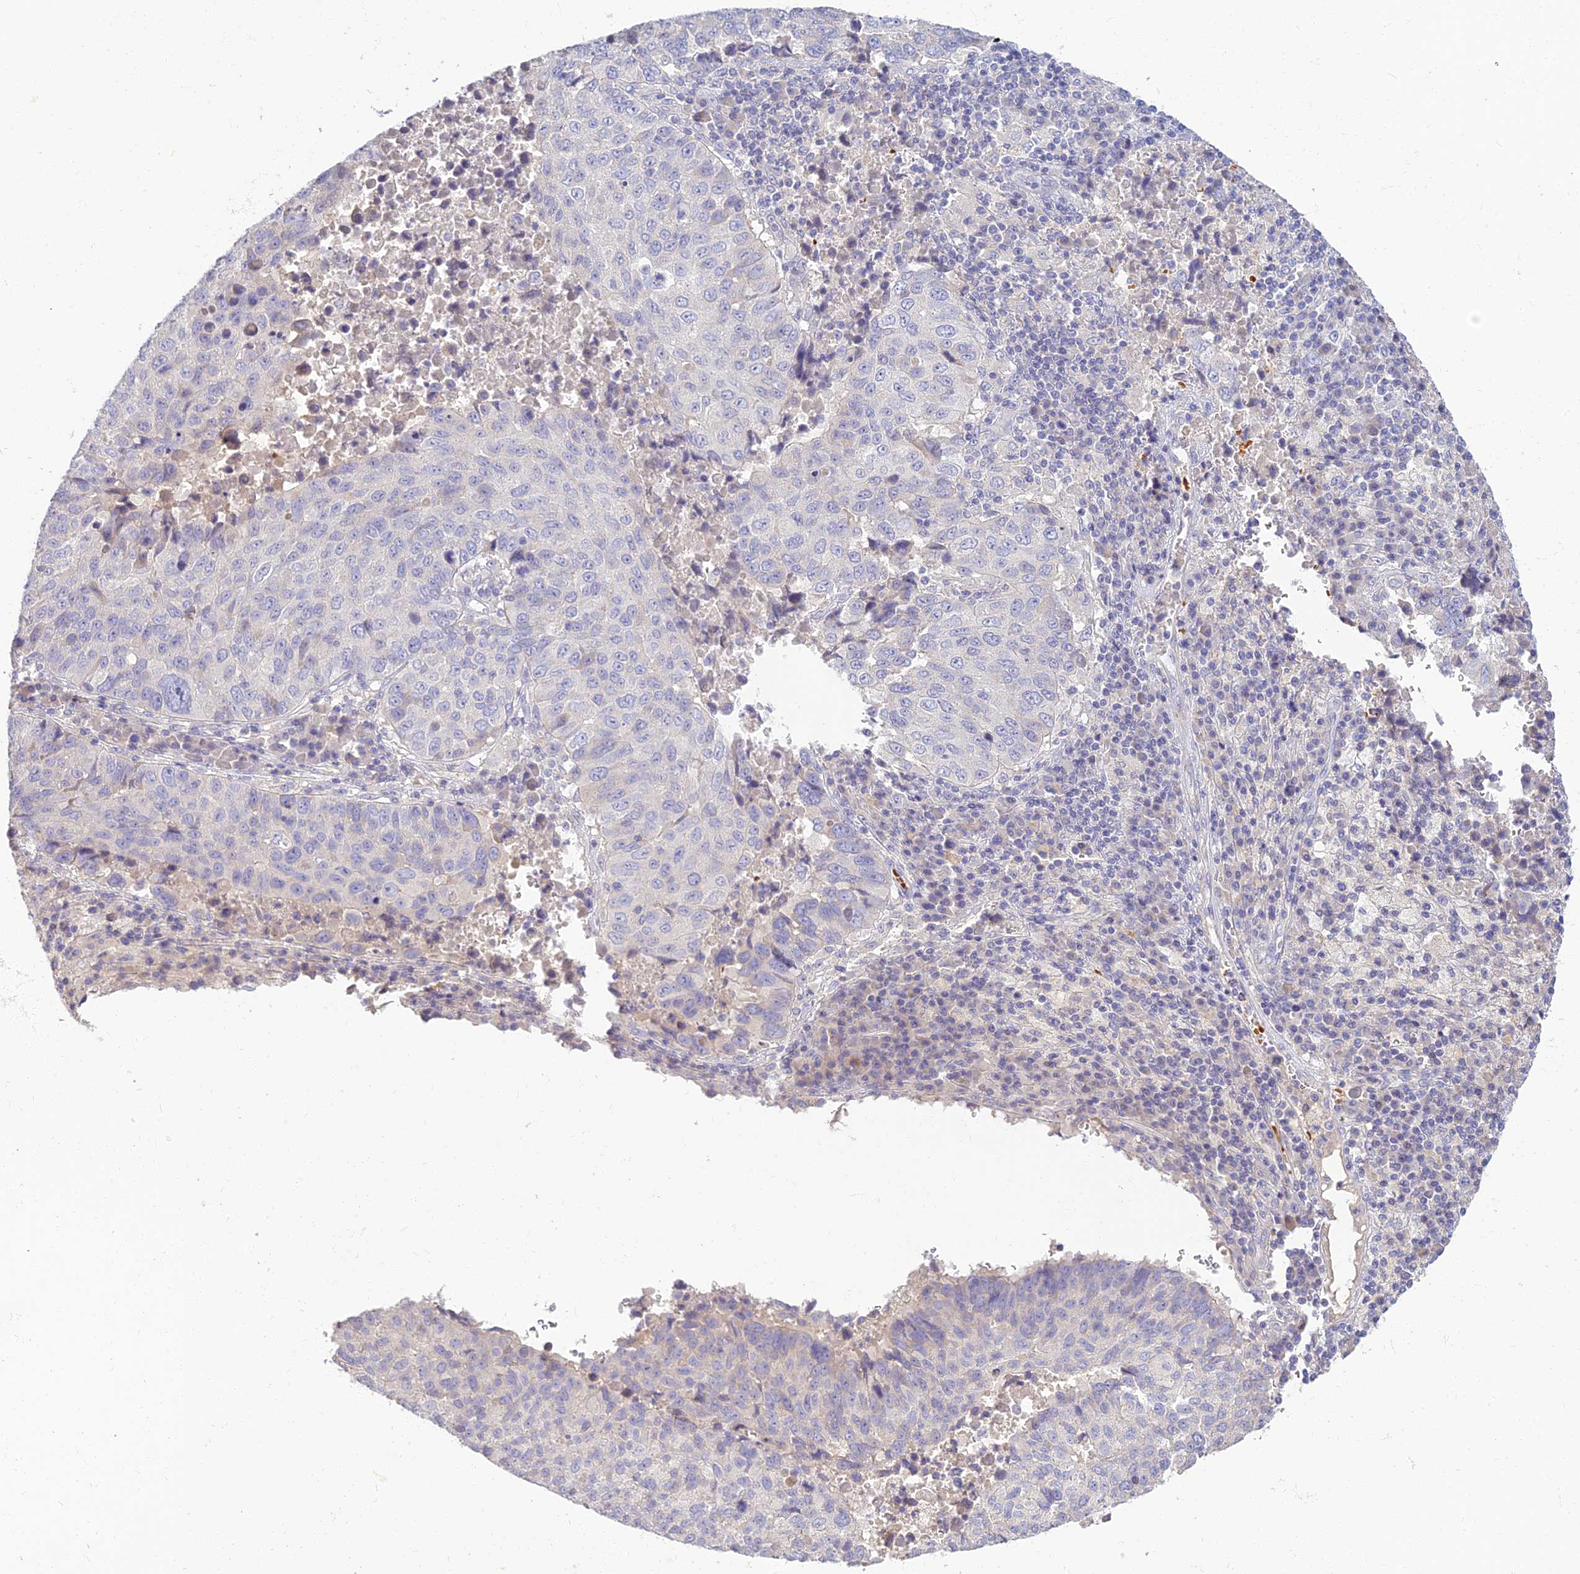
{"staining": {"intensity": "negative", "quantity": "none", "location": "none"}, "tissue": "lung cancer", "cell_type": "Tumor cells", "image_type": "cancer", "snomed": [{"axis": "morphology", "description": "Squamous cell carcinoma, NOS"}, {"axis": "topography", "description": "Lung"}], "caption": "High magnification brightfield microscopy of squamous cell carcinoma (lung) stained with DAB (brown) and counterstained with hematoxylin (blue): tumor cells show no significant expression.", "gene": "CLIP4", "patient": {"sex": "male", "age": 73}}